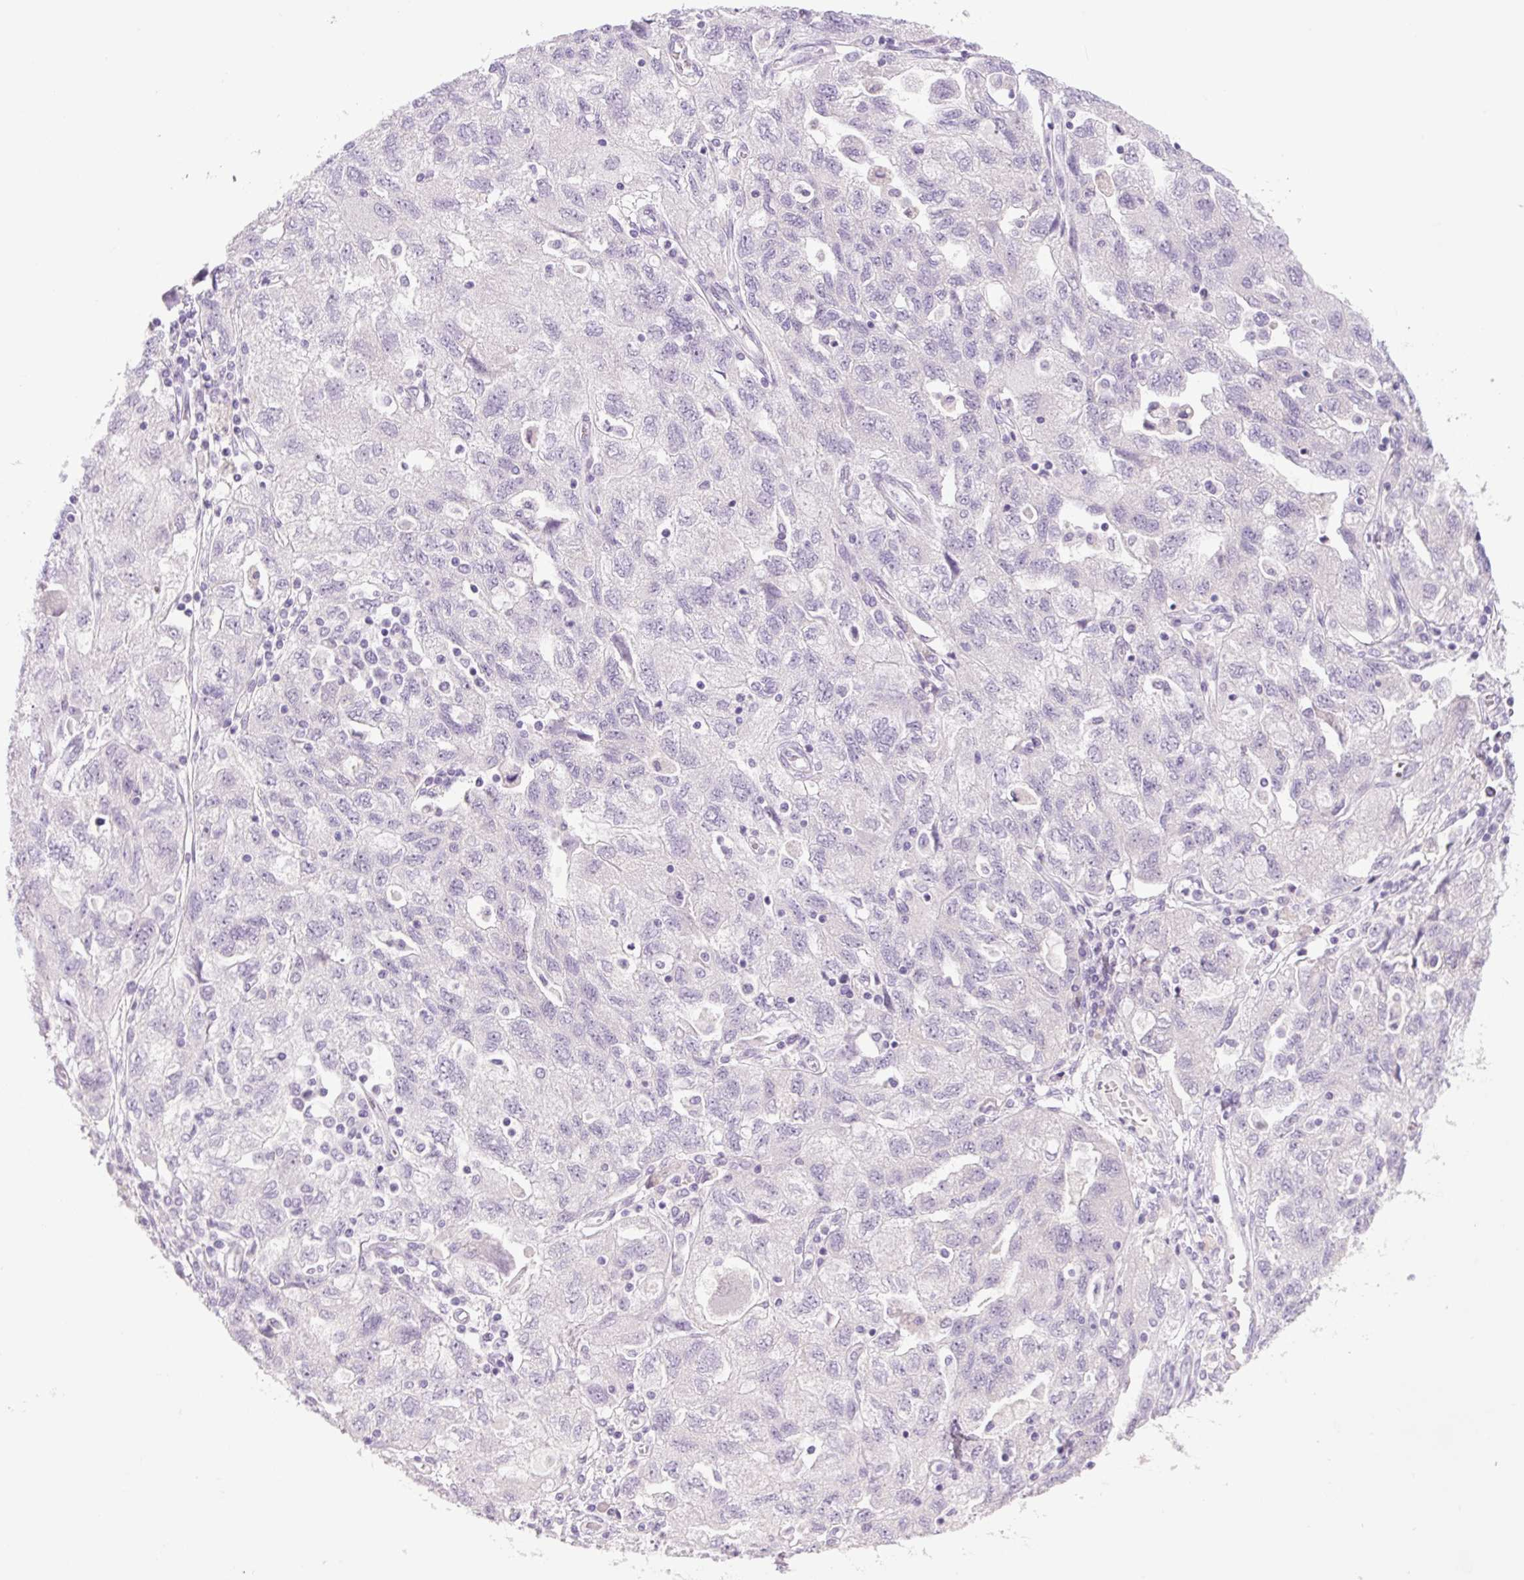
{"staining": {"intensity": "negative", "quantity": "none", "location": "none"}, "tissue": "ovarian cancer", "cell_type": "Tumor cells", "image_type": "cancer", "snomed": [{"axis": "morphology", "description": "Carcinoma, NOS"}, {"axis": "morphology", "description": "Cystadenocarcinoma, serous, NOS"}, {"axis": "topography", "description": "Ovary"}], "caption": "Tumor cells are negative for protein expression in human ovarian cancer (serous cystadenocarcinoma).", "gene": "COL9A2", "patient": {"sex": "female", "age": 69}}